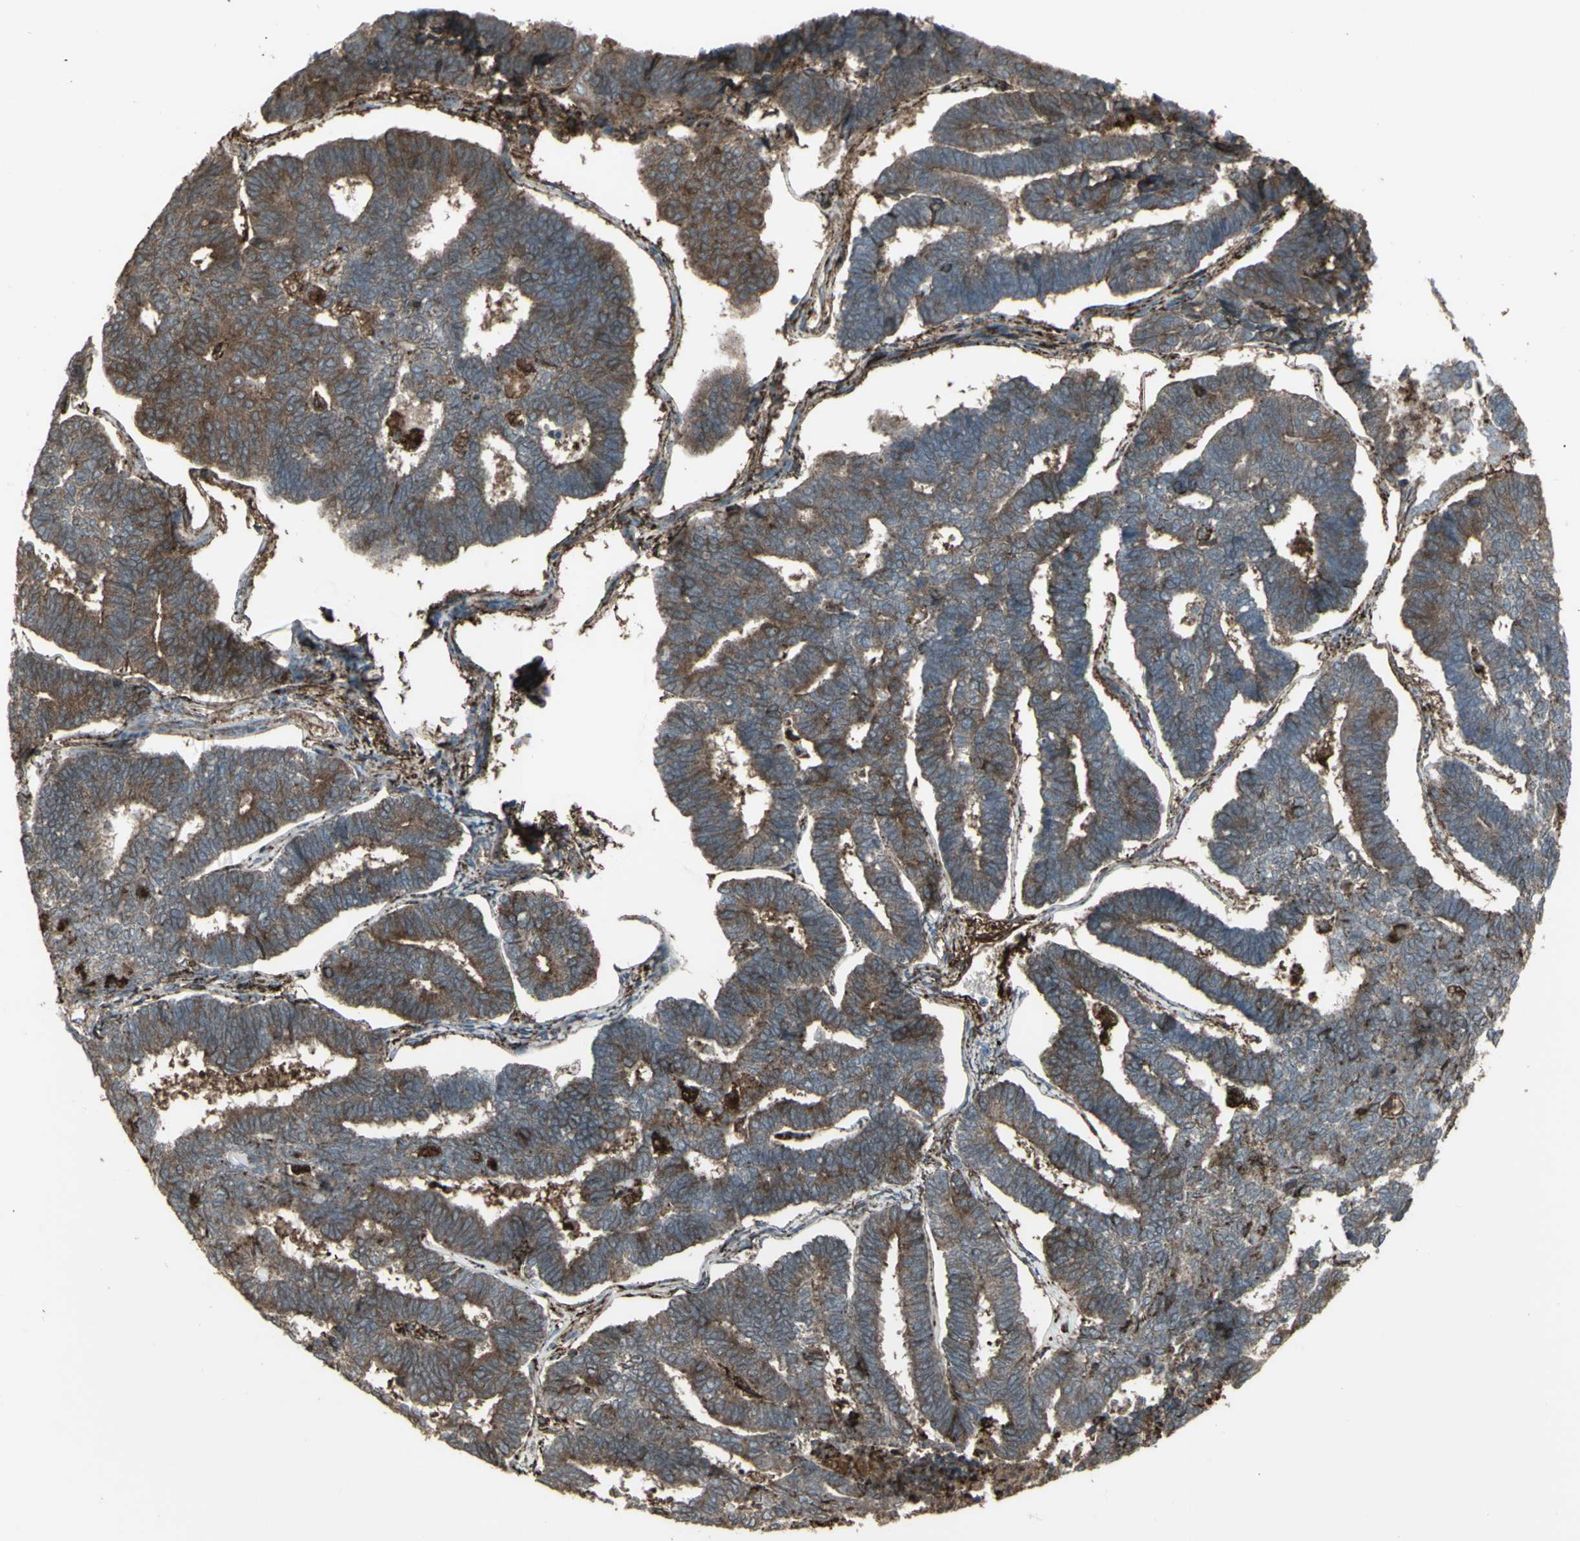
{"staining": {"intensity": "moderate", "quantity": "25%-75%", "location": "cytoplasmic/membranous"}, "tissue": "endometrial cancer", "cell_type": "Tumor cells", "image_type": "cancer", "snomed": [{"axis": "morphology", "description": "Adenocarcinoma, NOS"}, {"axis": "topography", "description": "Endometrium"}], "caption": "Moderate cytoplasmic/membranous protein expression is identified in about 25%-75% of tumor cells in adenocarcinoma (endometrial).", "gene": "SMO", "patient": {"sex": "female", "age": 70}}